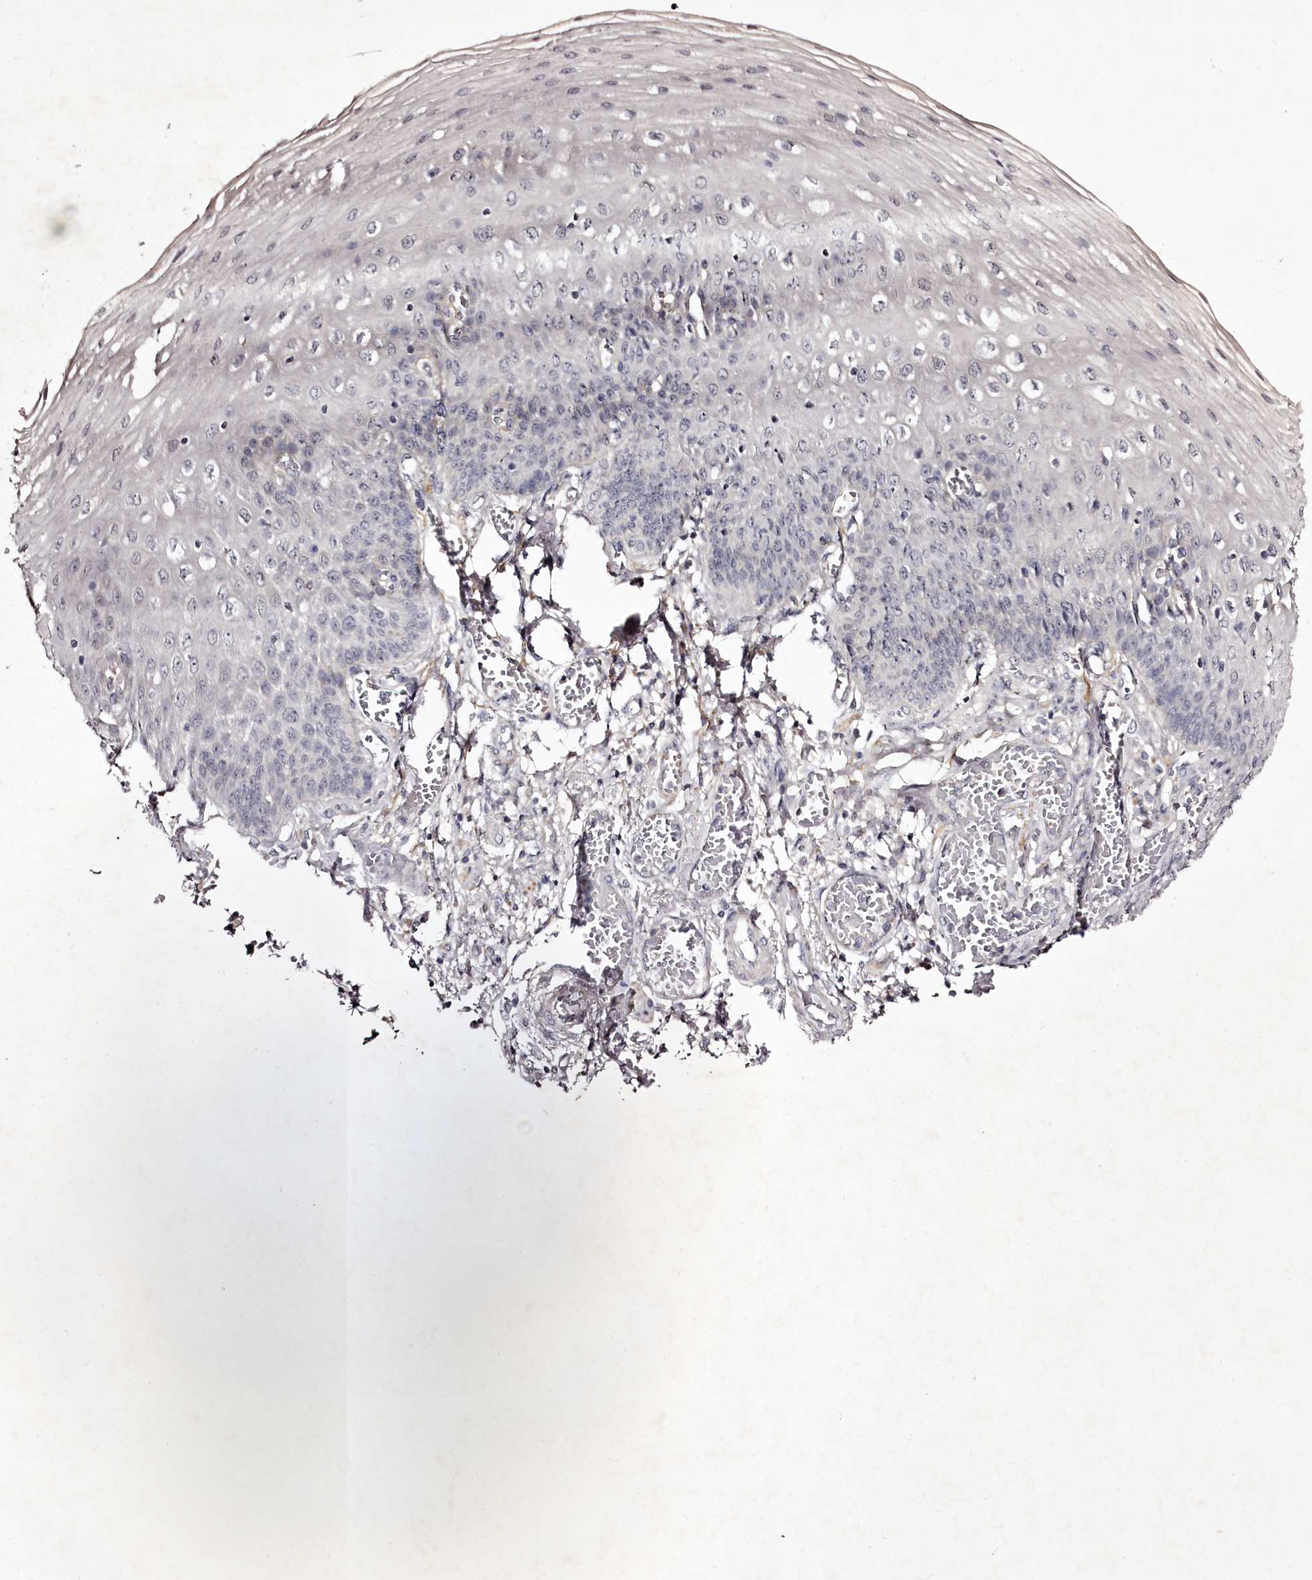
{"staining": {"intensity": "negative", "quantity": "none", "location": "none"}, "tissue": "esophagus", "cell_type": "Squamous epithelial cells", "image_type": "normal", "snomed": [{"axis": "morphology", "description": "Normal tissue, NOS"}, {"axis": "topography", "description": "Esophagus"}], "caption": "Squamous epithelial cells show no significant protein expression in unremarkable esophagus. (Immunohistochemistry, brightfield microscopy, high magnification).", "gene": "RBMXL2", "patient": {"sex": "male", "age": 81}}